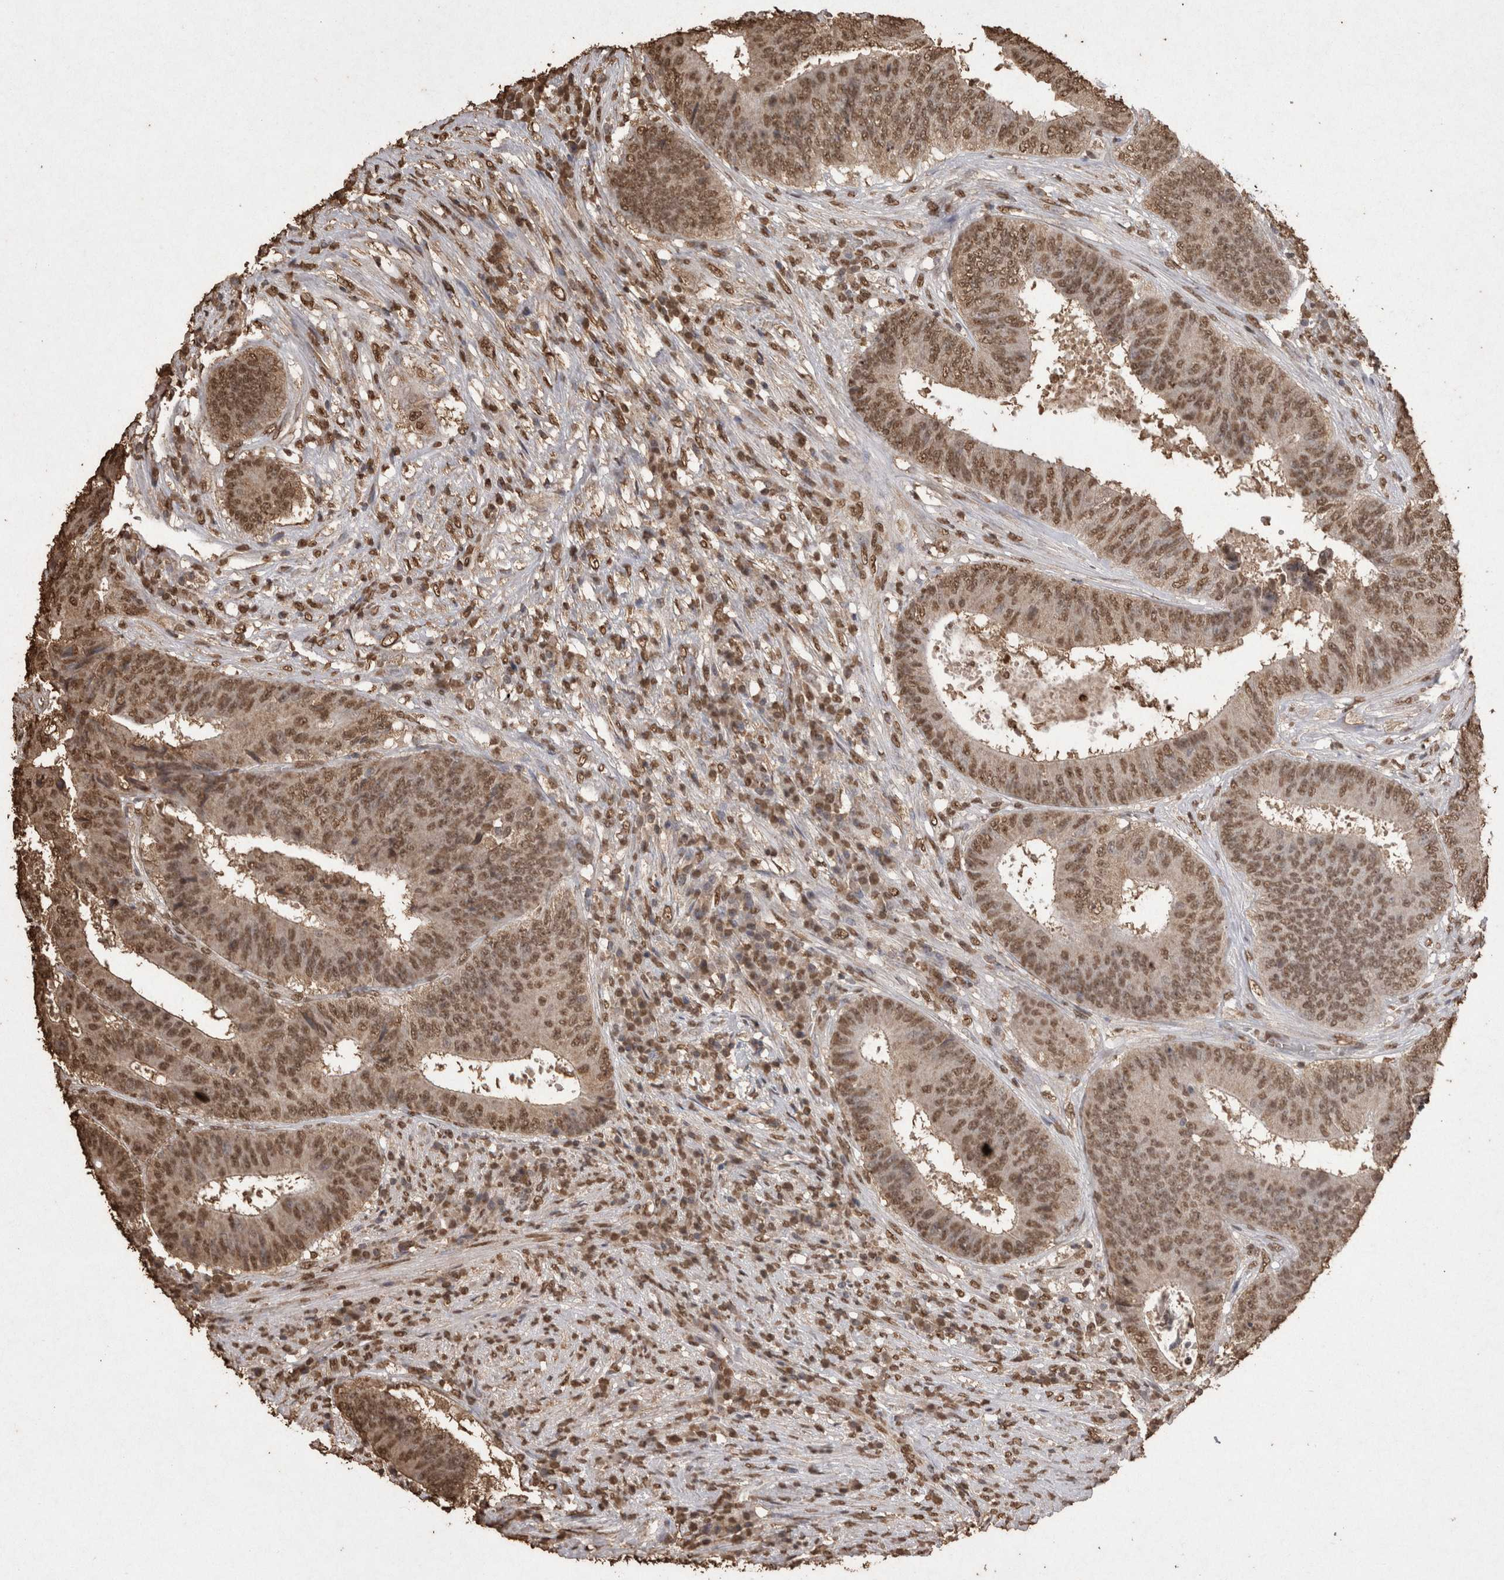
{"staining": {"intensity": "moderate", "quantity": ">75%", "location": "nuclear"}, "tissue": "colorectal cancer", "cell_type": "Tumor cells", "image_type": "cancer", "snomed": [{"axis": "morphology", "description": "Adenocarcinoma, NOS"}, {"axis": "topography", "description": "Rectum"}], "caption": "Colorectal cancer stained with a protein marker exhibits moderate staining in tumor cells.", "gene": "POU5F1", "patient": {"sex": "male", "age": 72}}